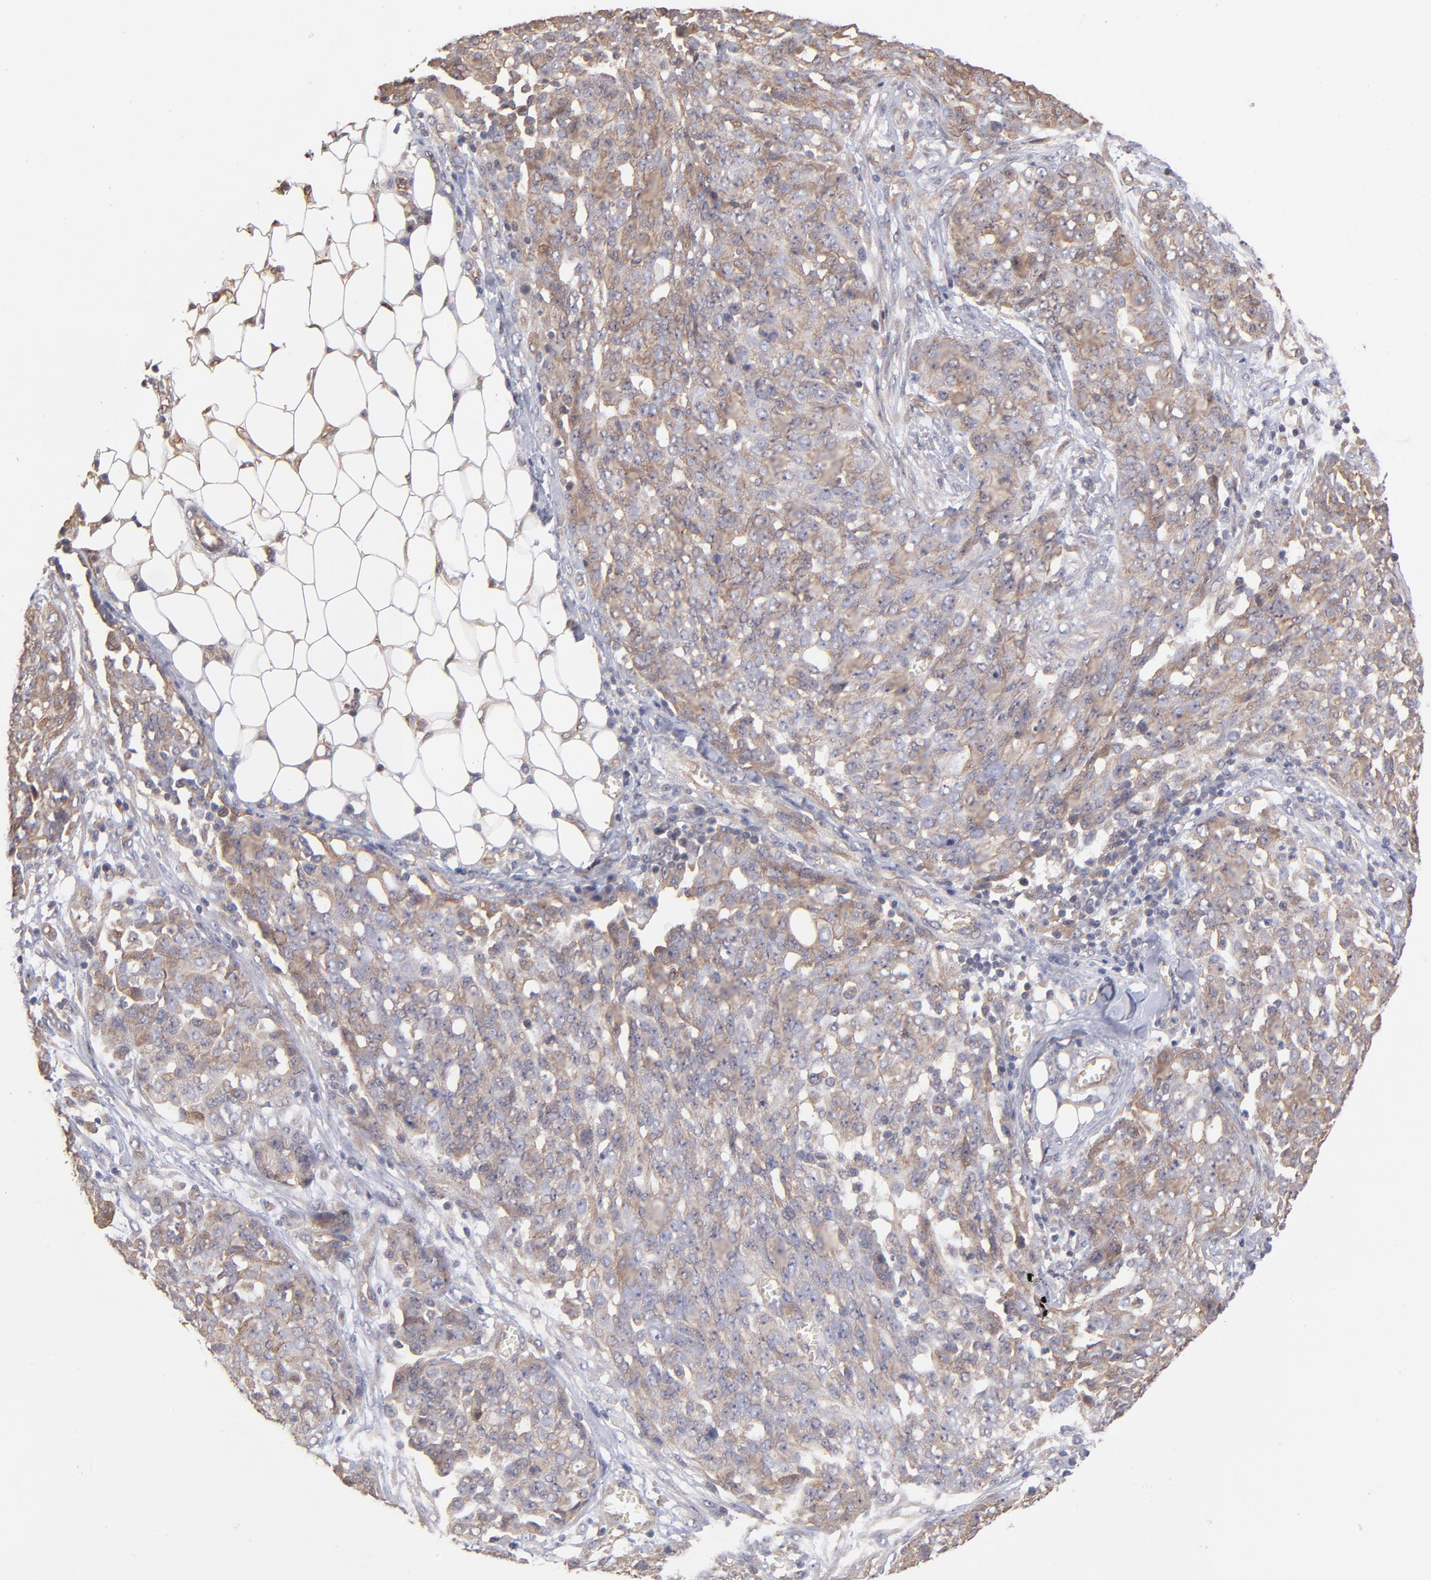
{"staining": {"intensity": "moderate", "quantity": ">75%", "location": "cytoplasmic/membranous"}, "tissue": "ovarian cancer", "cell_type": "Tumor cells", "image_type": "cancer", "snomed": [{"axis": "morphology", "description": "Cystadenocarcinoma, serous, NOS"}, {"axis": "topography", "description": "Soft tissue"}, {"axis": "topography", "description": "Ovary"}], "caption": "Immunohistochemical staining of ovarian serous cystadenocarcinoma displays moderate cytoplasmic/membranous protein expression in approximately >75% of tumor cells.", "gene": "STAP2", "patient": {"sex": "female", "age": 57}}